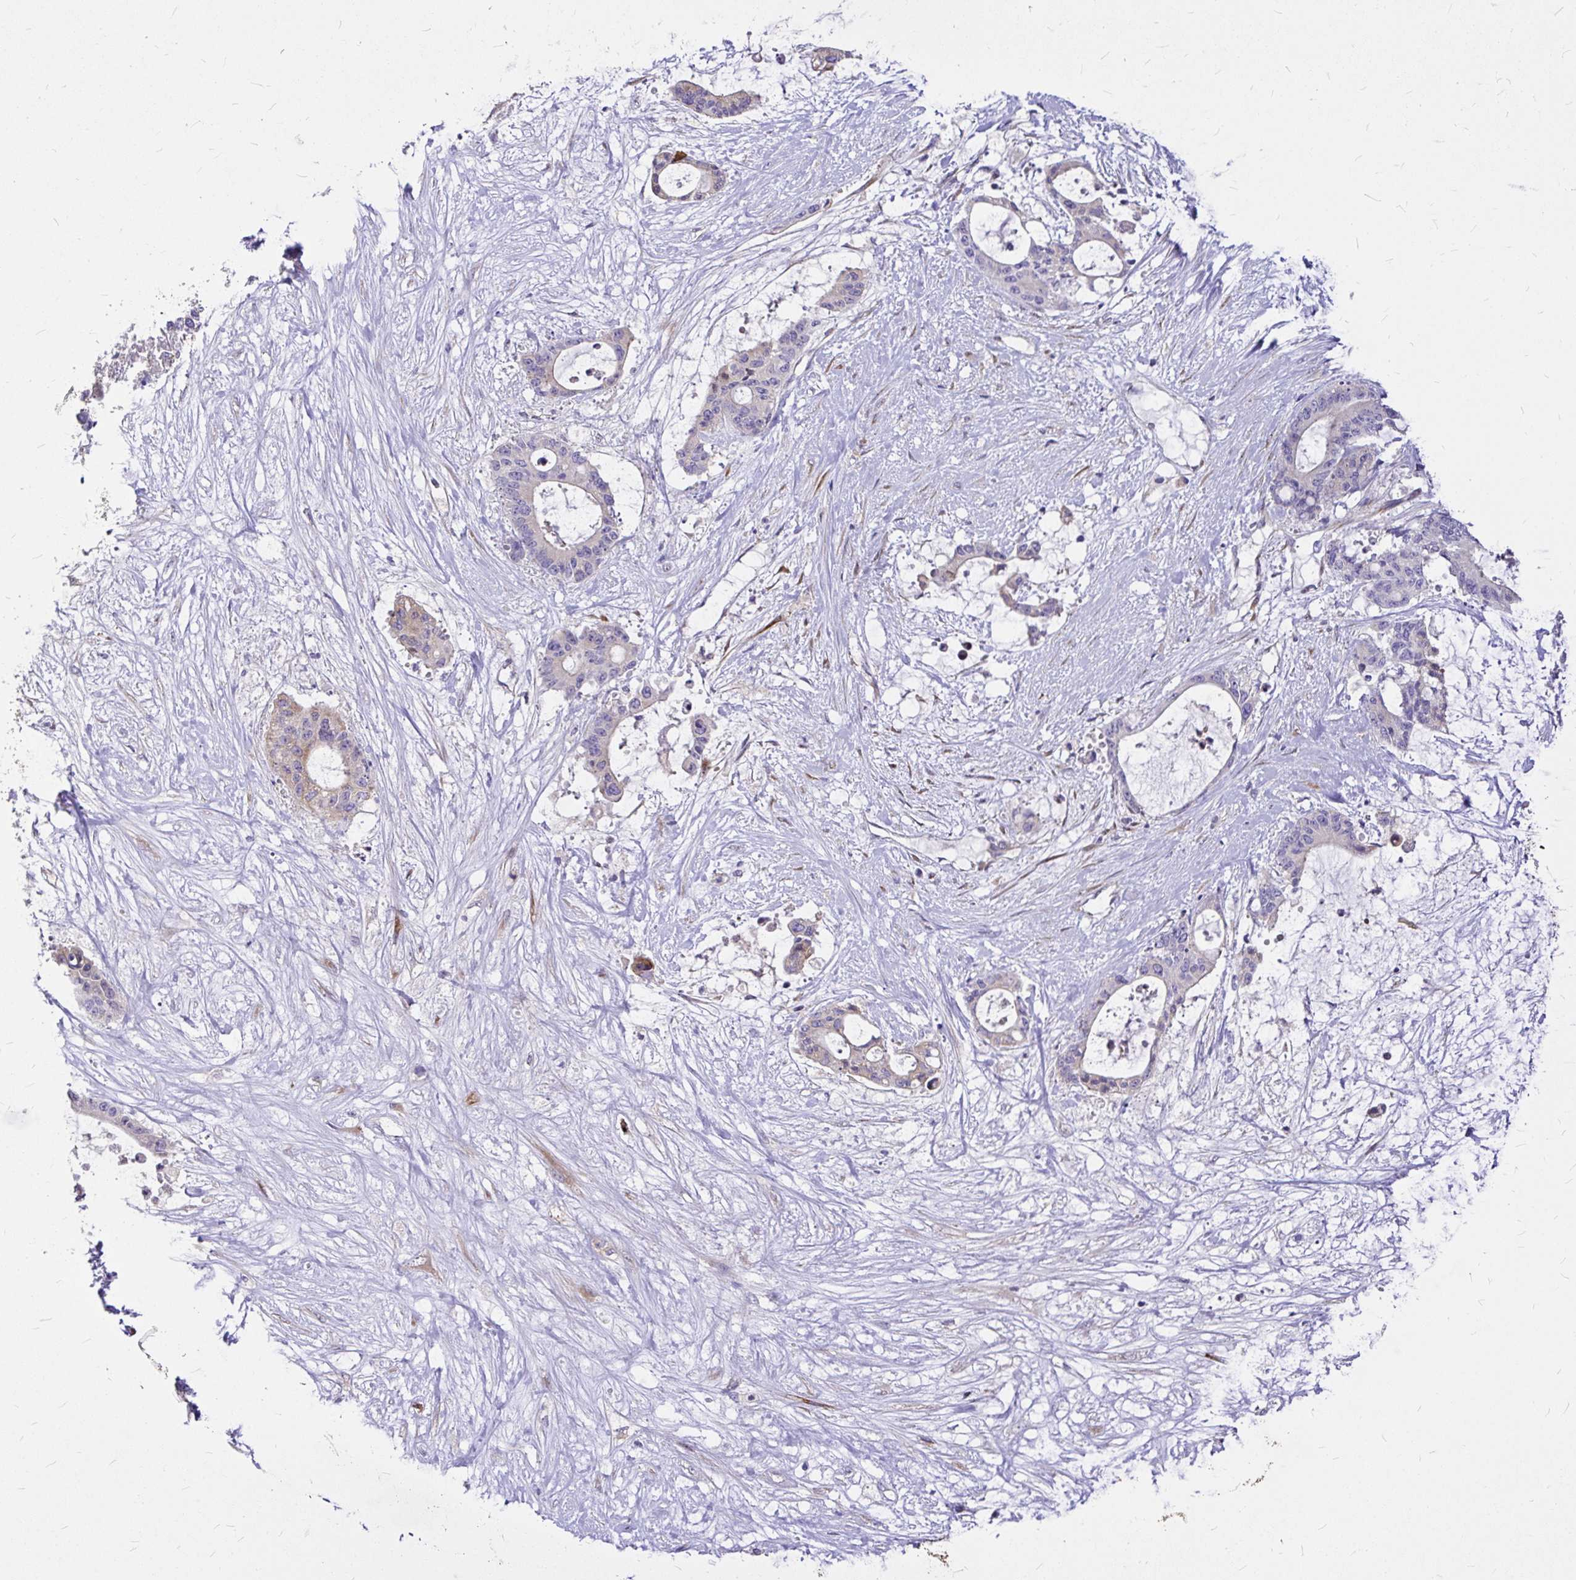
{"staining": {"intensity": "weak", "quantity": "<25%", "location": "cytoplasmic/membranous"}, "tissue": "liver cancer", "cell_type": "Tumor cells", "image_type": "cancer", "snomed": [{"axis": "morphology", "description": "Normal tissue, NOS"}, {"axis": "morphology", "description": "Cholangiocarcinoma"}, {"axis": "topography", "description": "Liver"}, {"axis": "topography", "description": "Peripheral nerve tissue"}], "caption": "Cholangiocarcinoma (liver) stained for a protein using IHC exhibits no staining tumor cells.", "gene": "GABBR2", "patient": {"sex": "female", "age": 73}}